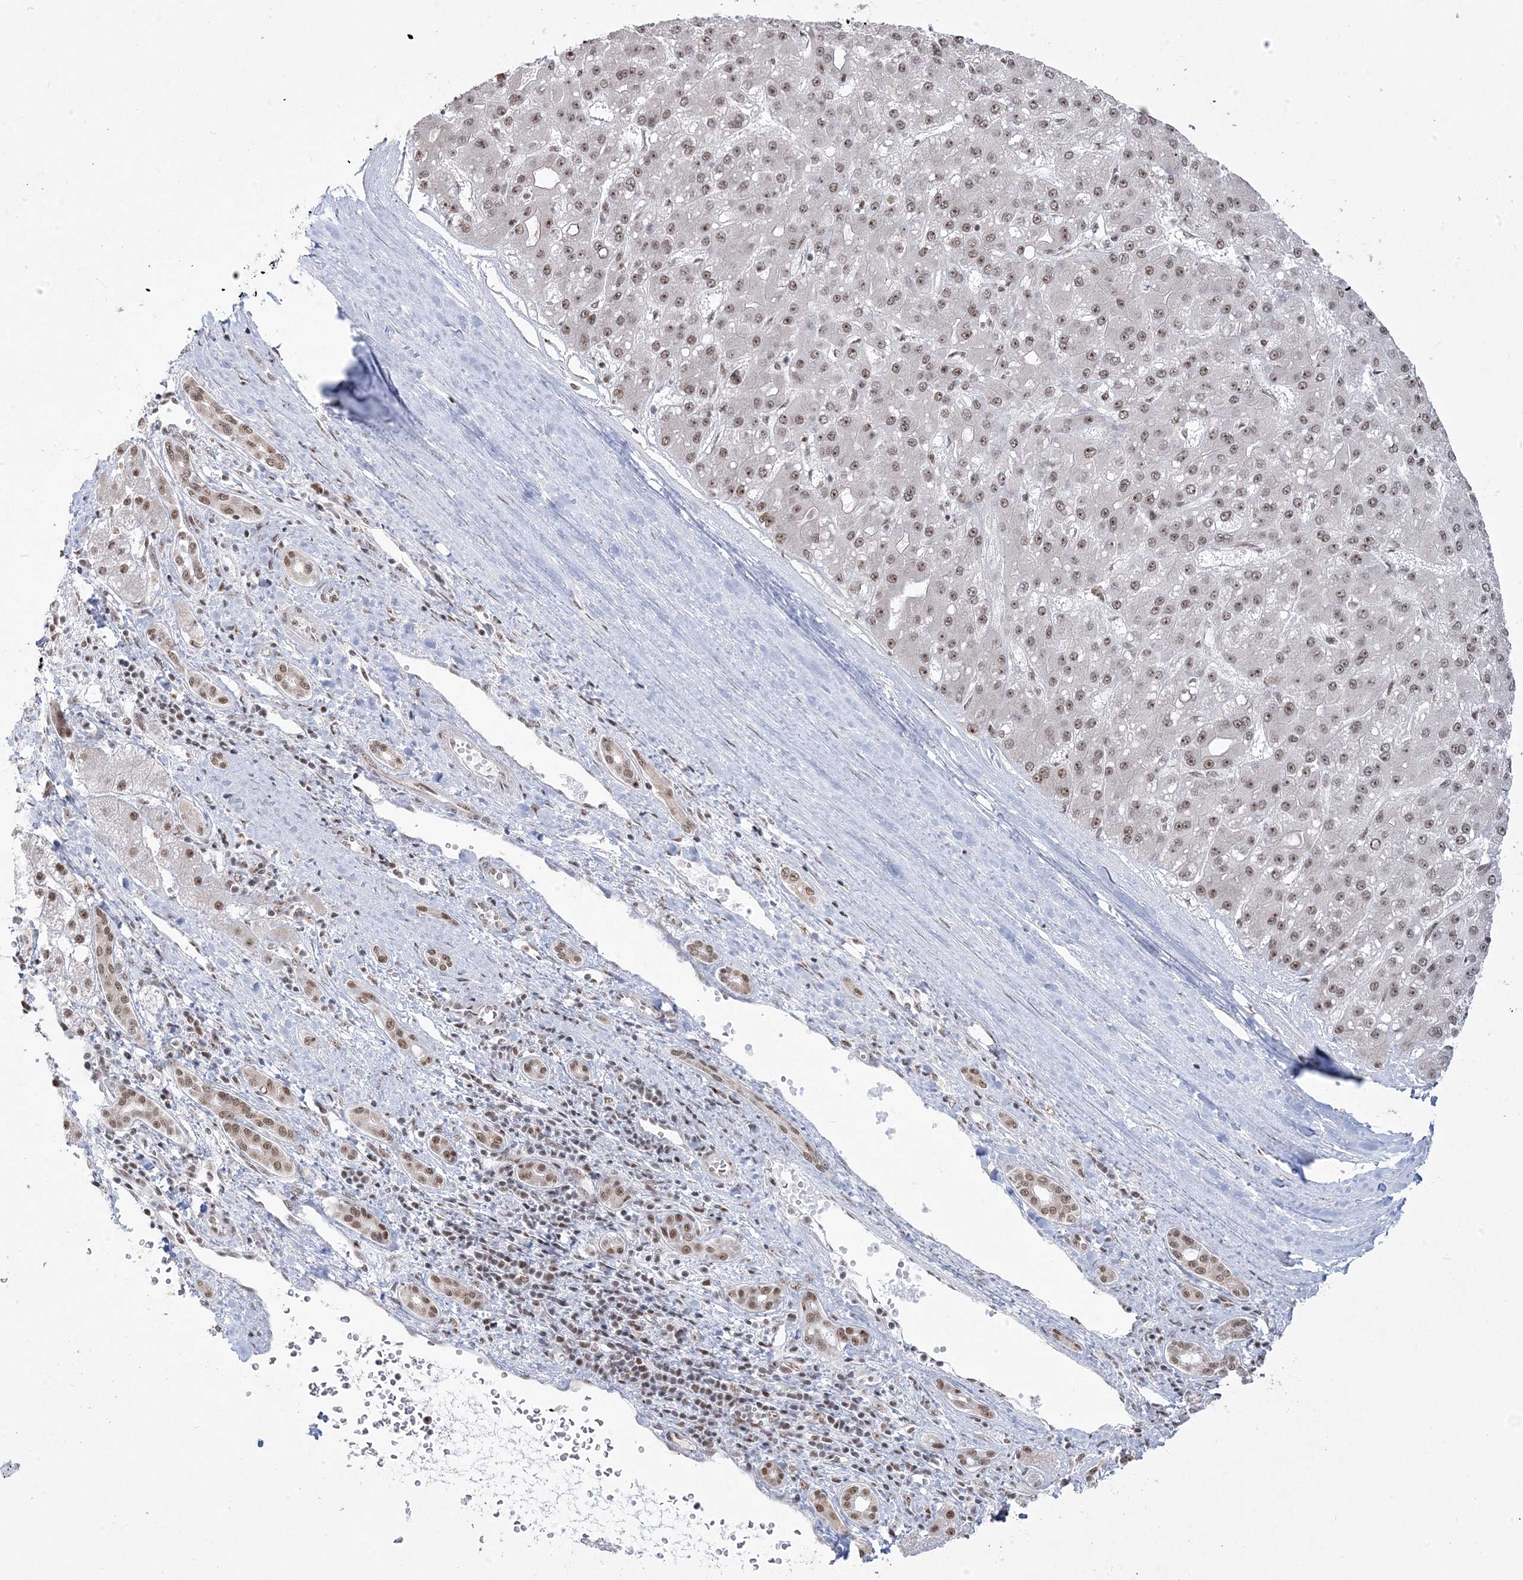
{"staining": {"intensity": "moderate", "quantity": ">75%", "location": "nuclear"}, "tissue": "liver cancer", "cell_type": "Tumor cells", "image_type": "cancer", "snomed": [{"axis": "morphology", "description": "Carcinoma, Hepatocellular, NOS"}, {"axis": "topography", "description": "Liver"}], "caption": "Human liver cancer stained with a brown dye displays moderate nuclear positive positivity in approximately >75% of tumor cells.", "gene": "MTREX", "patient": {"sex": "male", "age": 67}}